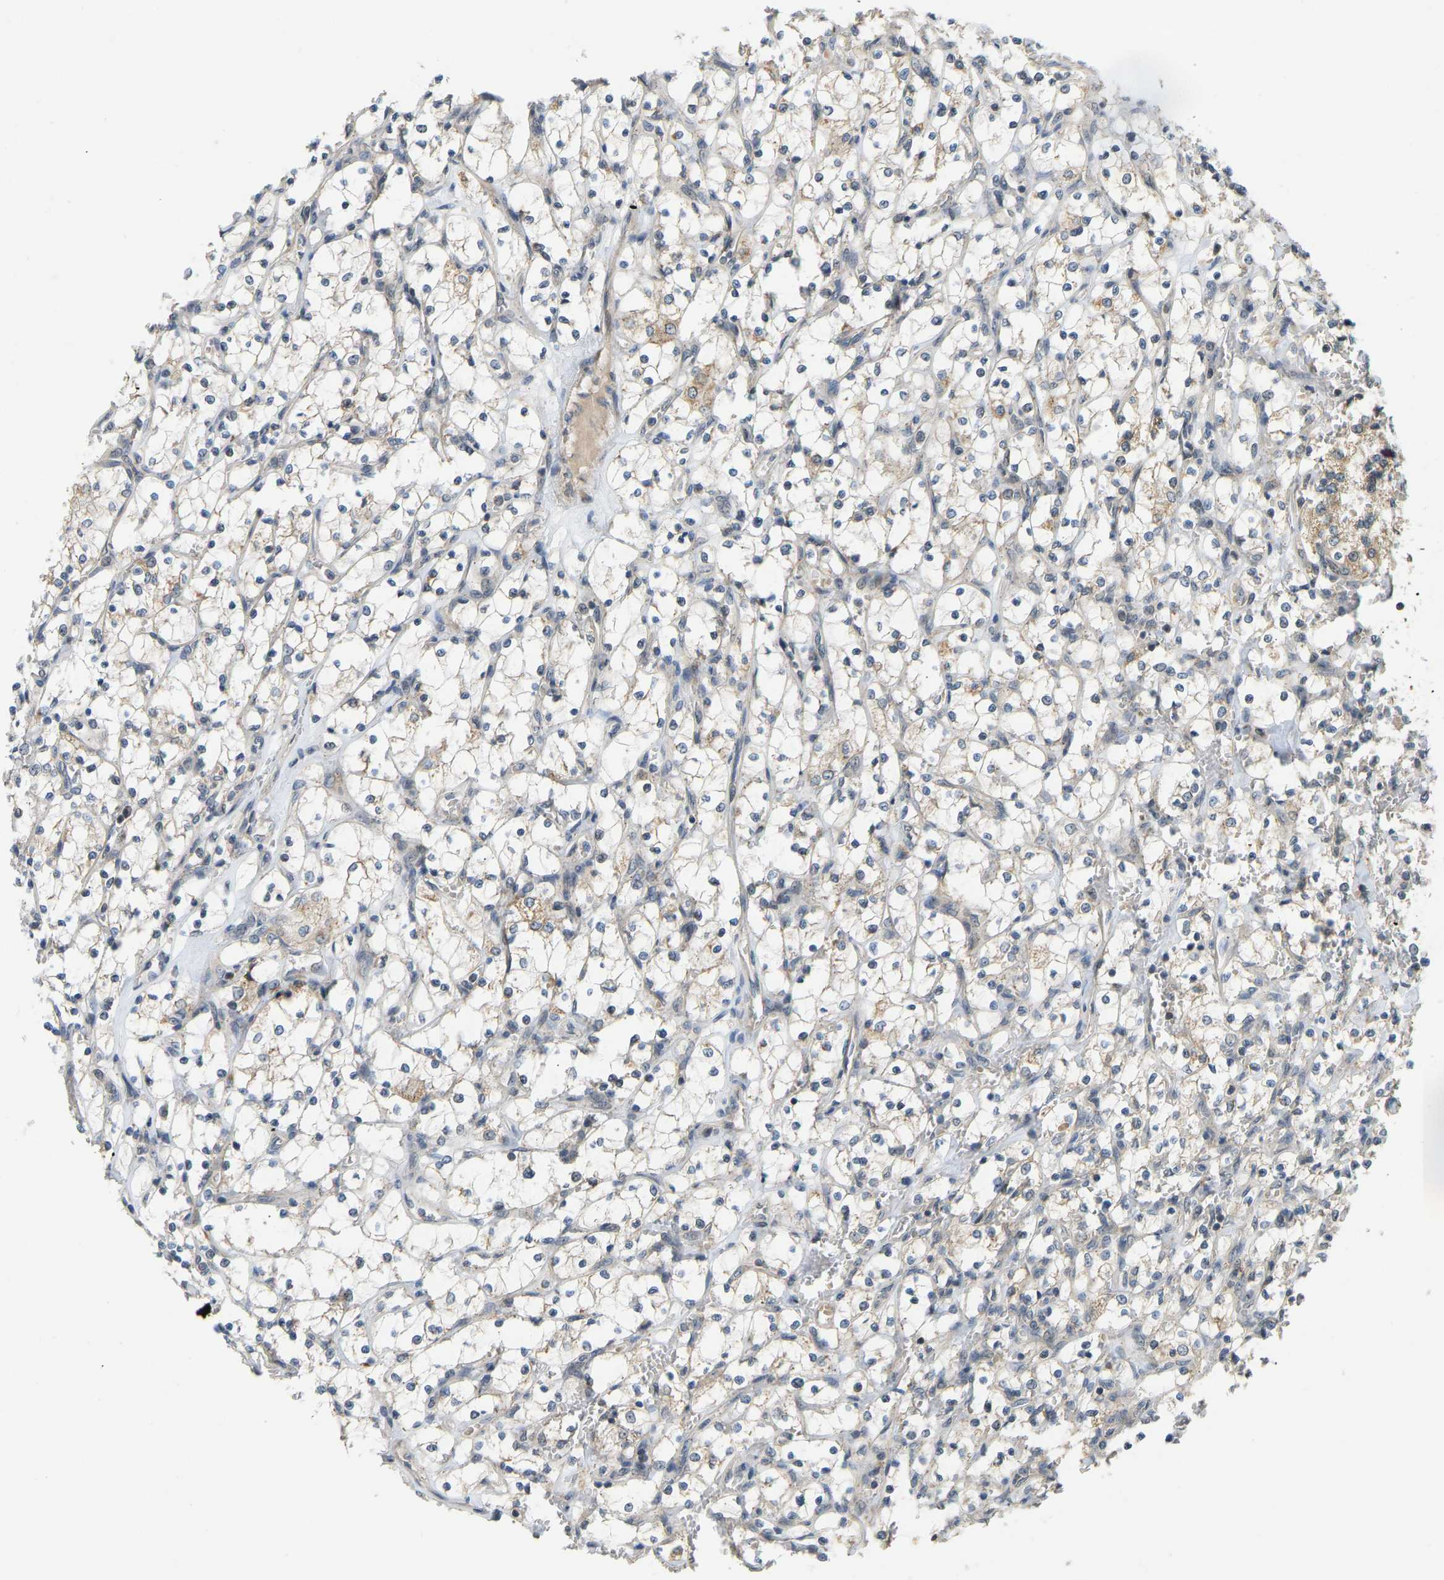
{"staining": {"intensity": "moderate", "quantity": "<25%", "location": "cytoplasmic/membranous"}, "tissue": "renal cancer", "cell_type": "Tumor cells", "image_type": "cancer", "snomed": [{"axis": "morphology", "description": "Adenocarcinoma, NOS"}, {"axis": "topography", "description": "Kidney"}], "caption": "DAB (3,3'-diaminobenzidine) immunohistochemical staining of human renal adenocarcinoma reveals moderate cytoplasmic/membranous protein positivity in about <25% of tumor cells.", "gene": "ACADS", "patient": {"sex": "female", "age": 69}}